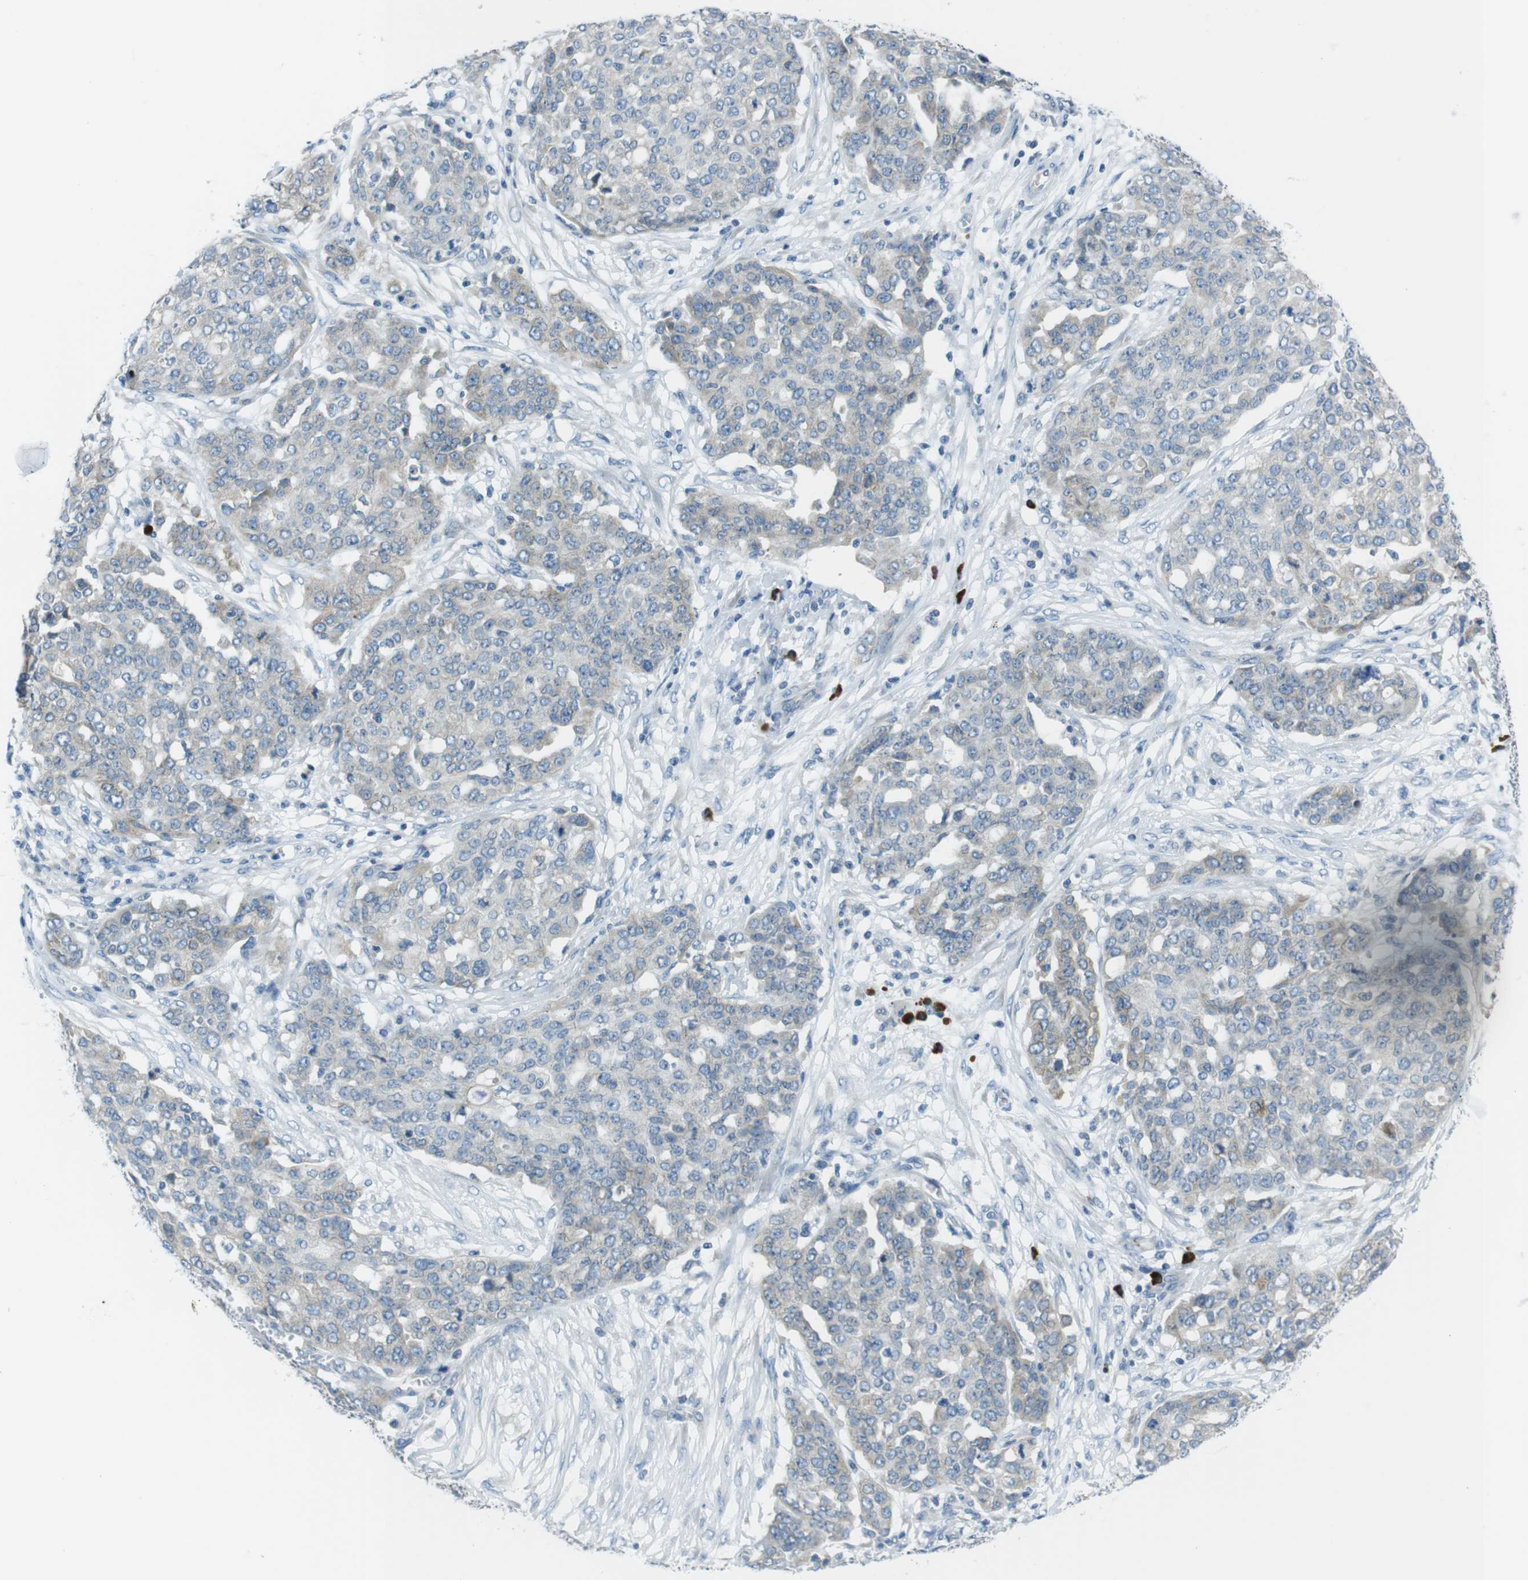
{"staining": {"intensity": "negative", "quantity": "none", "location": "none"}, "tissue": "ovarian cancer", "cell_type": "Tumor cells", "image_type": "cancer", "snomed": [{"axis": "morphology", "description": "Cystadenocarcinoma, serous, NOS"}, {"axis": "topography", "description": "Soft tissue"}, {"axis": "topography", "description": "Ovary"}], "caption": "IHC image of neoplastic tissue: serous cystadenocarcinoma (ovarian) stained with DAB (3,3'-diaminobenzidine) reveals no significant protein staining in tumor cells.", "gene": "CLPTM1L", "patient": {"sex": "female", "age": 57}}